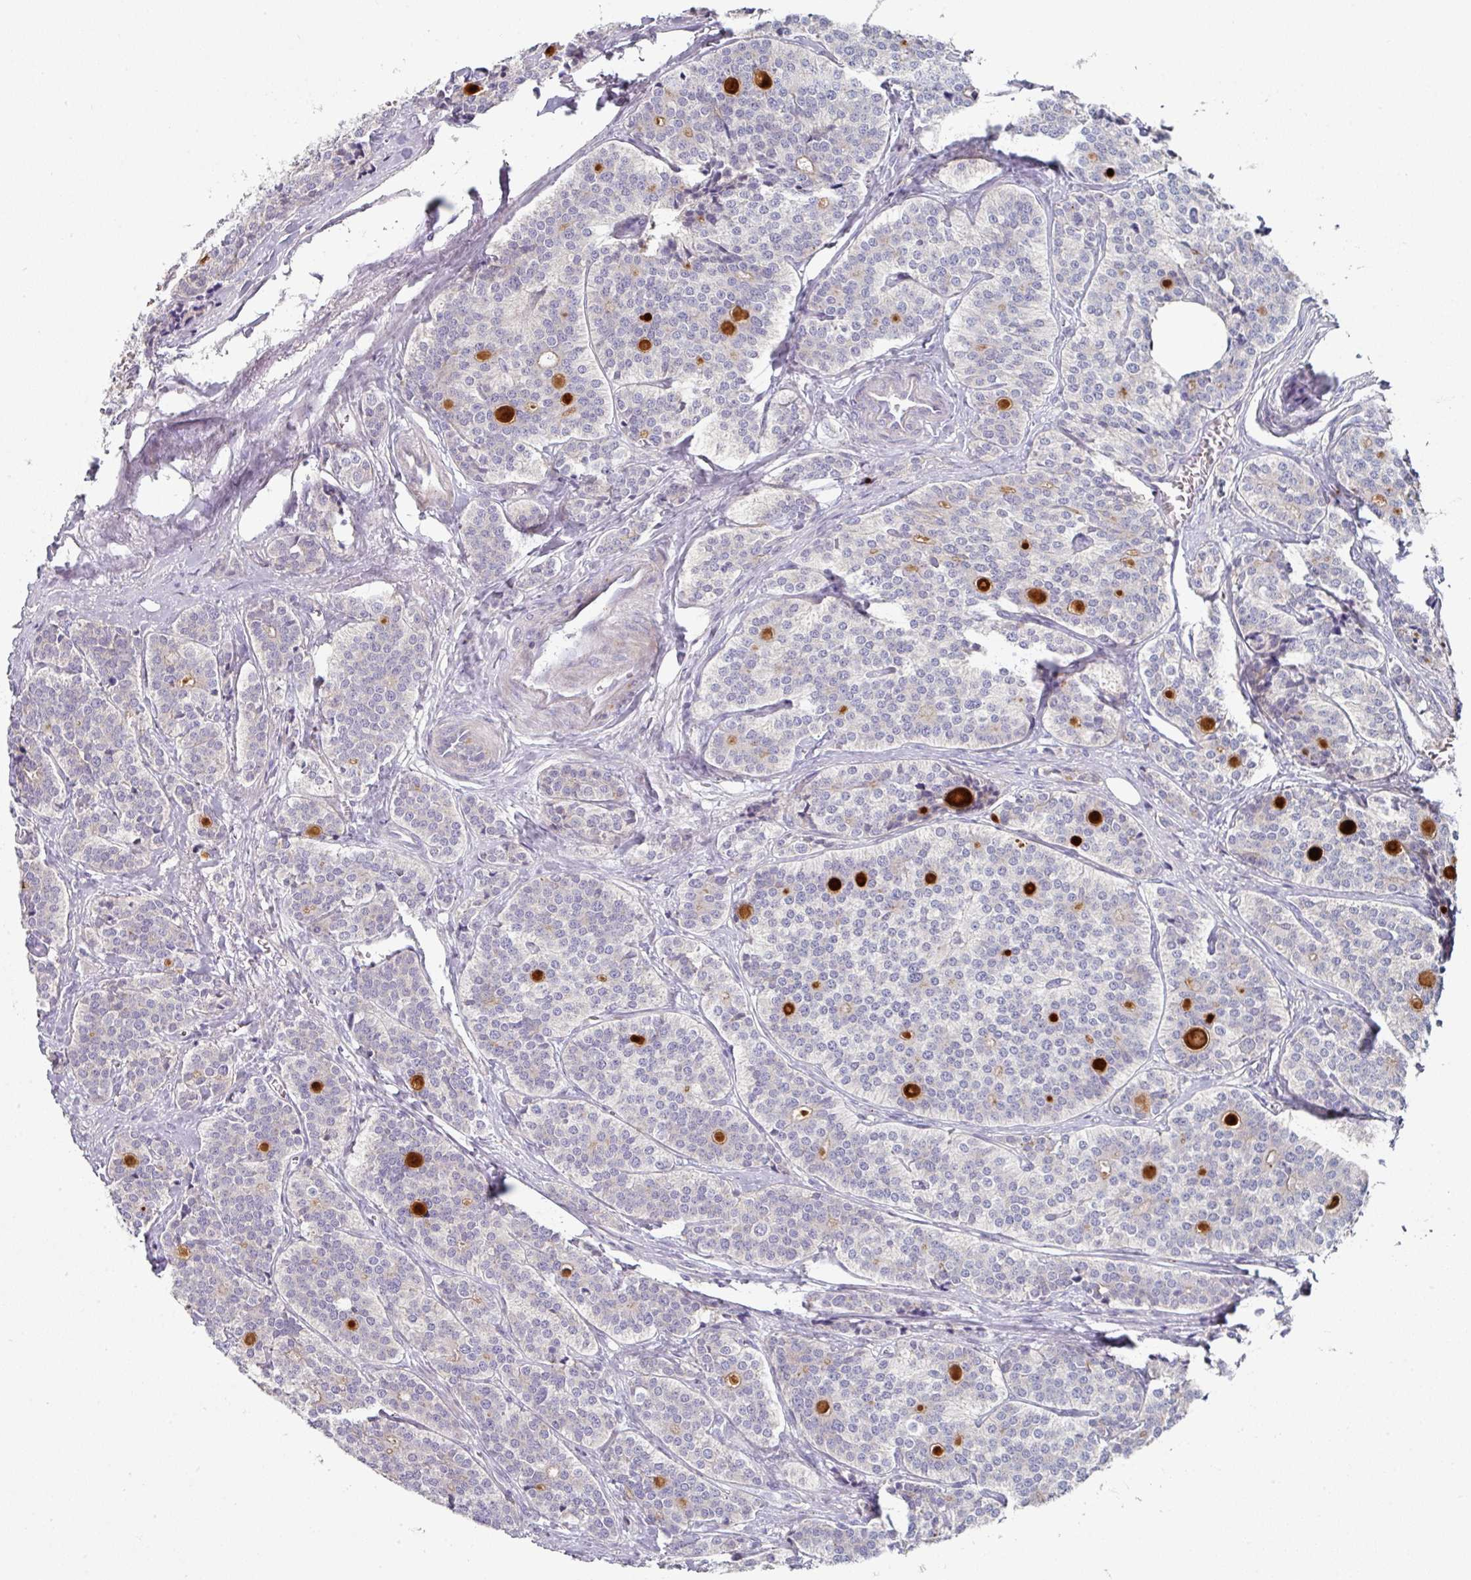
{"staining": {"intensity": "negative", "quantity": "none", "location": "none"}, "tissue": "carcinoid", "cell_type": "Tumor cells", "image_type": "cancer", "snomed": [{"axis": "morphology", "description": "Carcinoid, malignant, NOS"}, {"axis": "topography", "description": "Small intestine"}], "caption": "This micrograph is of malignant carcinoid stained with immunohistochemistry (IHC) to label a protein in brown with the nuclei are counter-stained blue. There is no expression in tumor cells.", "gene": "WSB2", "patient": {"sex": "male", "age": 63}}